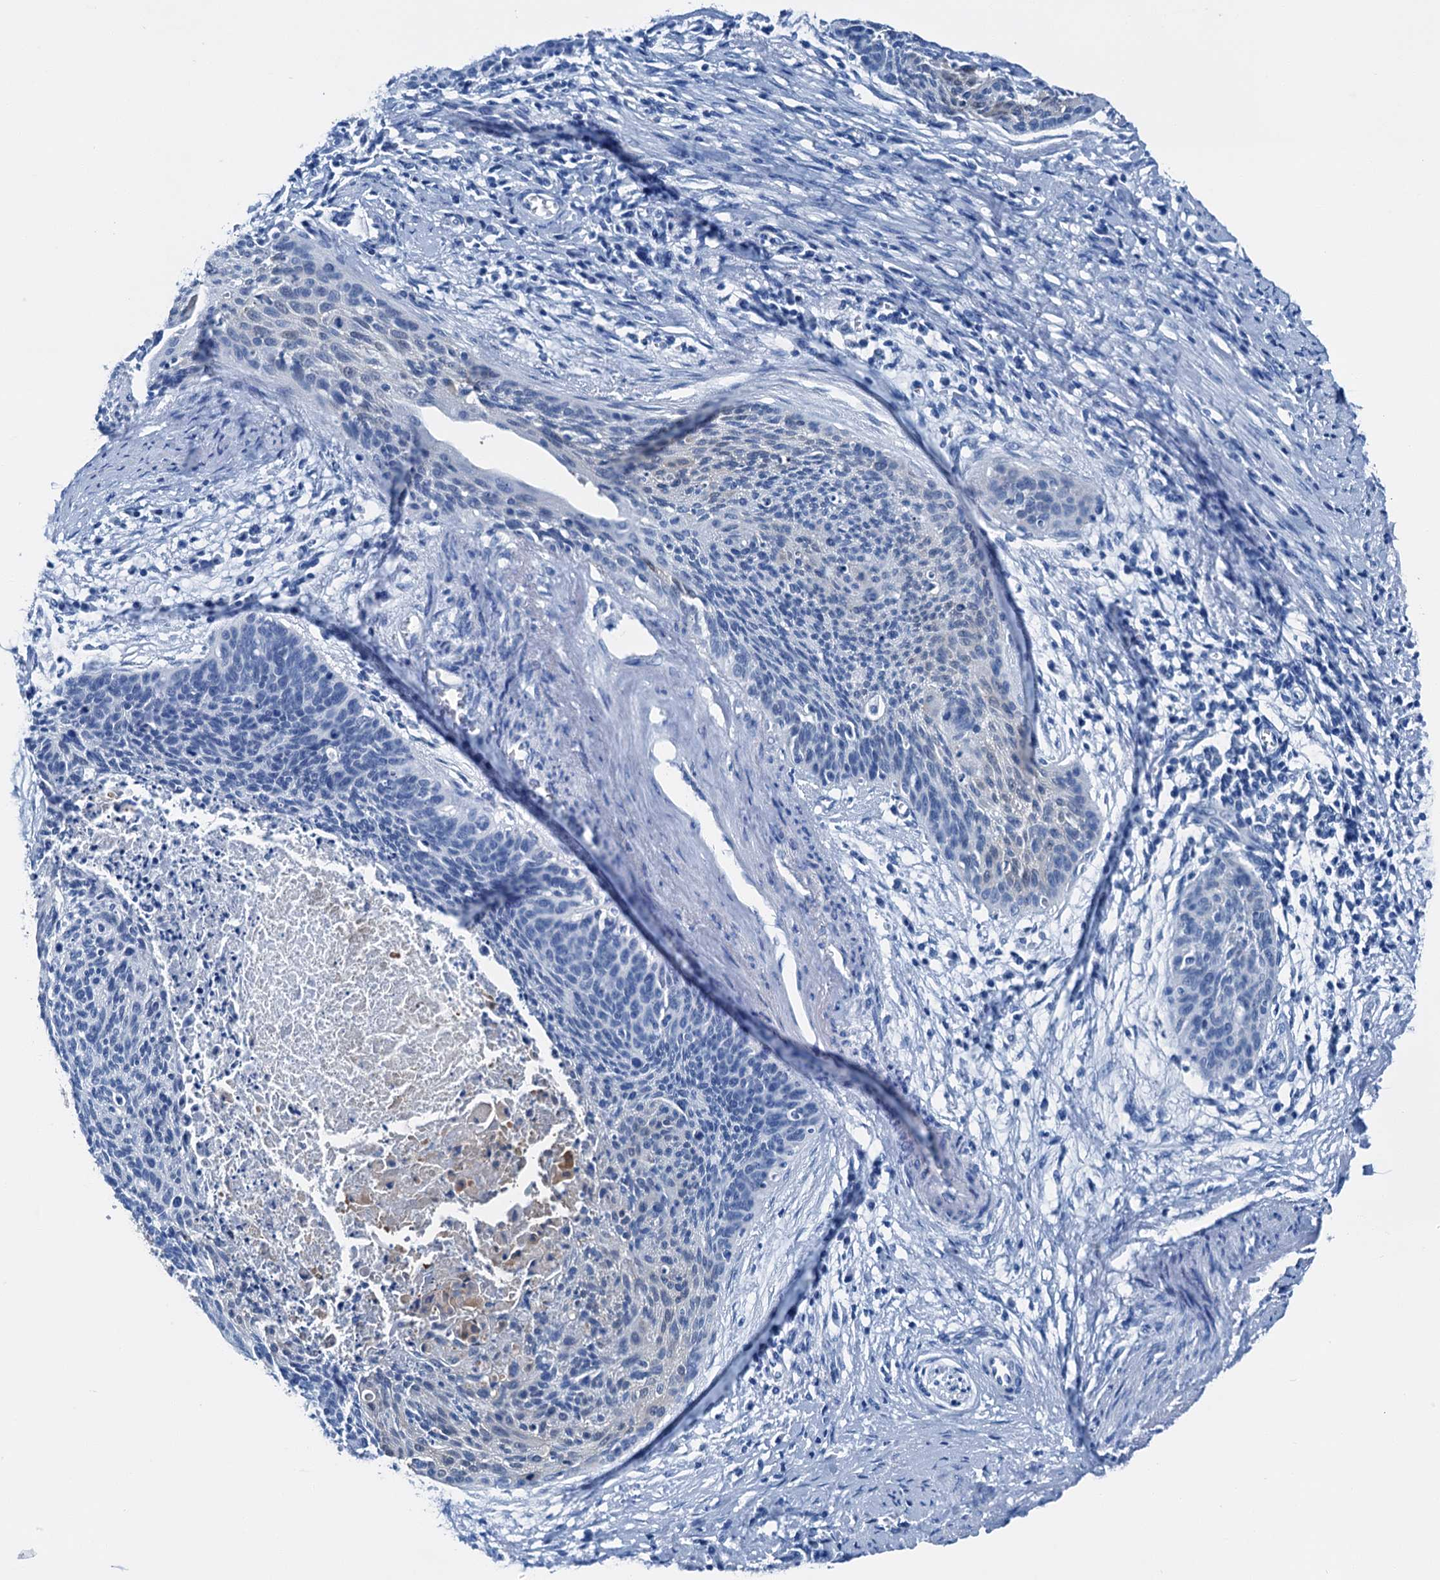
{"staining": {"intensity": "negative", "quantity": "none", "location": "none"}, "tissue": "cervical cancer", "cell_type": "Tumor cells", "image_type": "cancer", "snomed": [{"axis": "morphology", "description": "Squamous cell carcinoma, NOS"}, {"axis": "topography", "description": "Cervix"}], "caption": "The photomicrograph shows no staining of tumor cells in cervical cancer.", "gene": "CBLN3", "patient": {"sex": "female", "age": 55}}